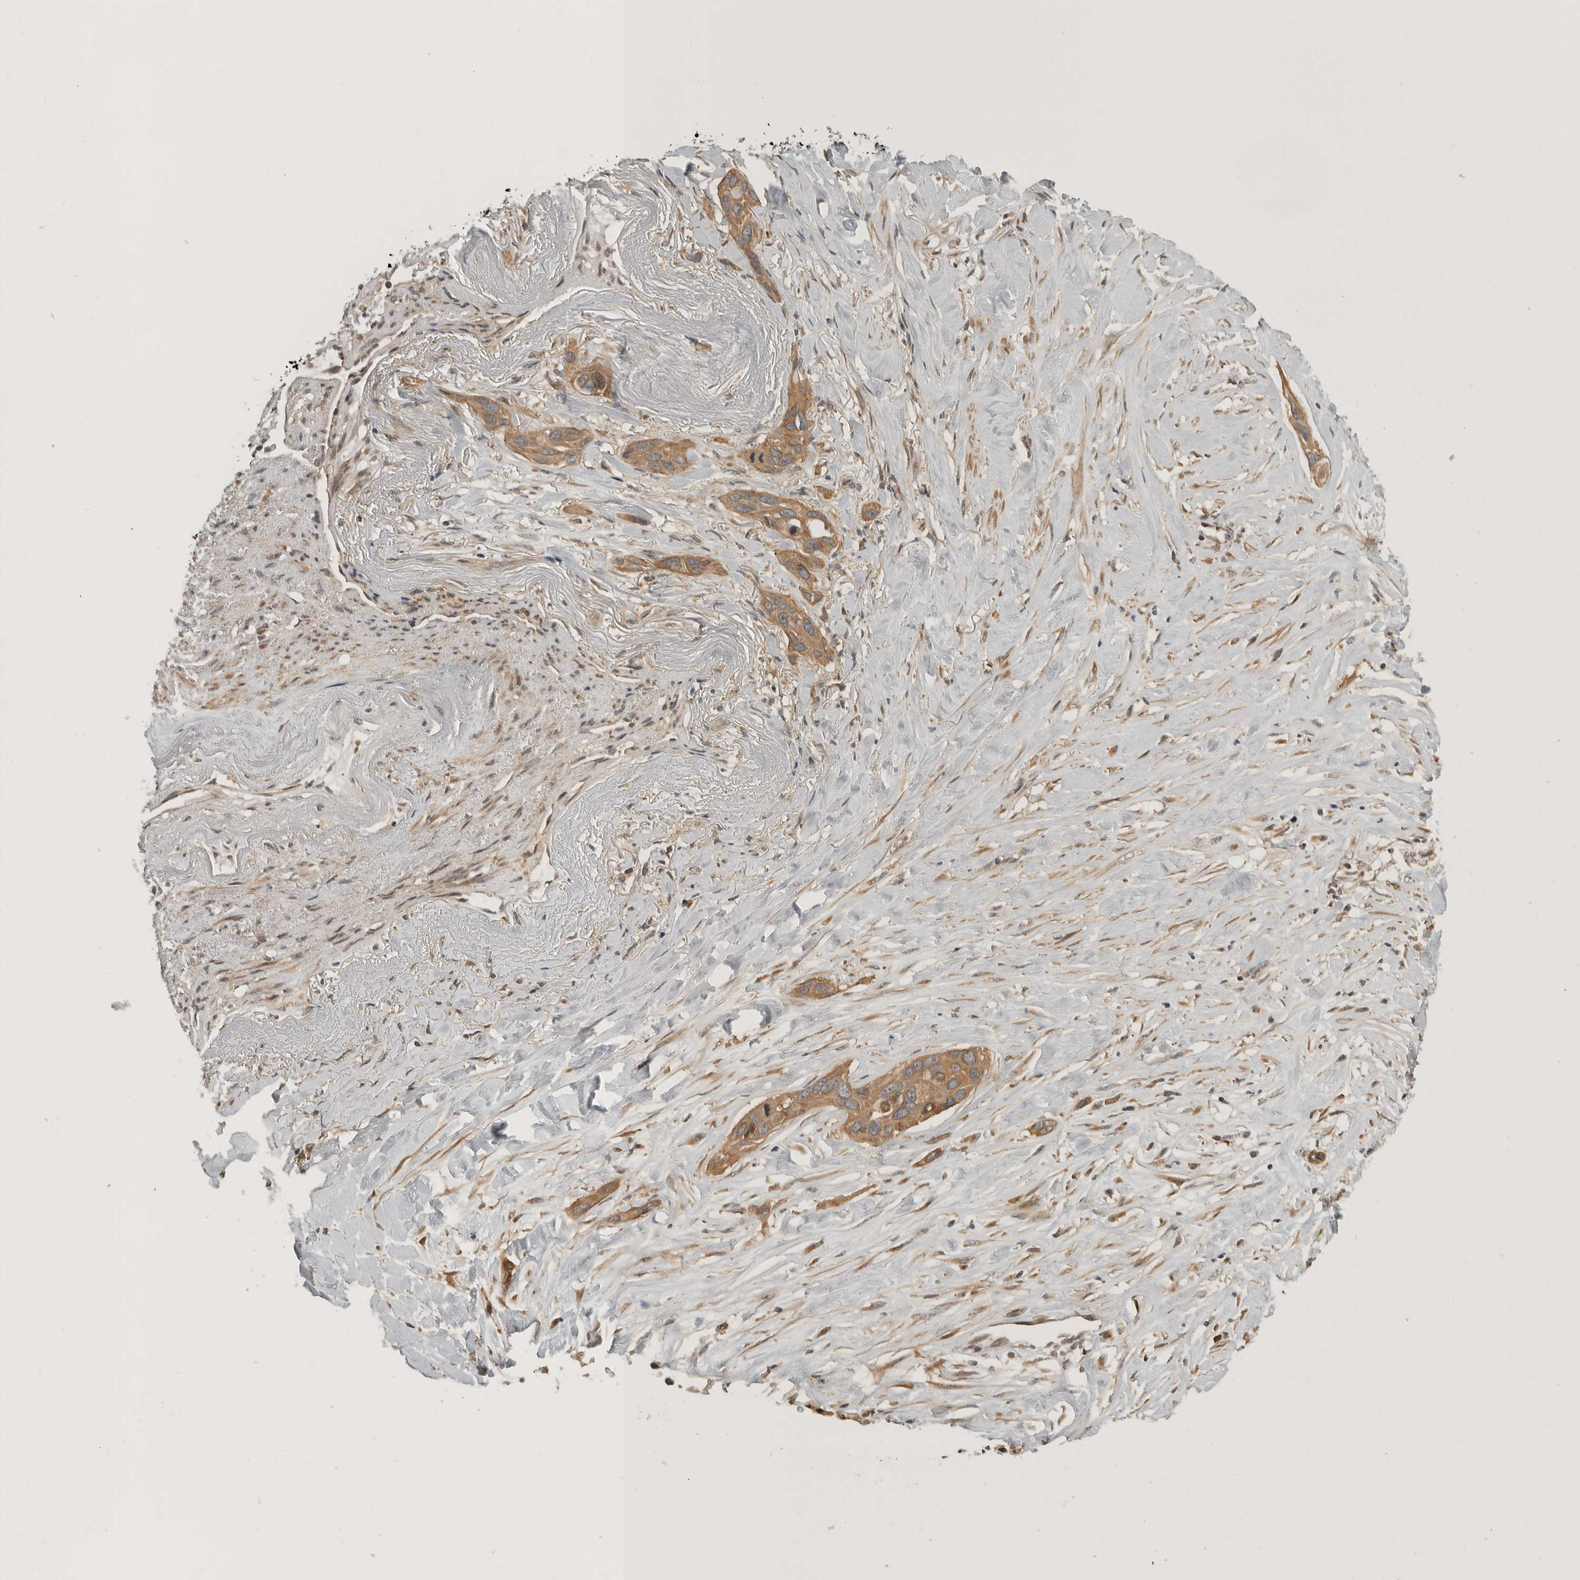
{"staining": {"intensity": "moderate", "quantity": ">75%", "location": "cytoplasmic/membranous"}, "tissue": "pancreatic cancer", "cell_type": "Tumor cells", "image_type": "cancer", "snomed": [{"axis": "morphology", "description": "Adenocarcinoma, NOS"}, {"axis": "topography", "description": "Pancreas"}], "caption": "Immunohistochemistry (IHC) (DAB) staining of pancreatic cancer (adenocarcinoma) shows moderate cytoplasmic/membranous protein staining in approximately >75% of tumor cells. The protein is shown in brown color, while the nuclei are stained blue.", "gene": "CUEDC1", "patient": {"sex": "female", "age": 60}}